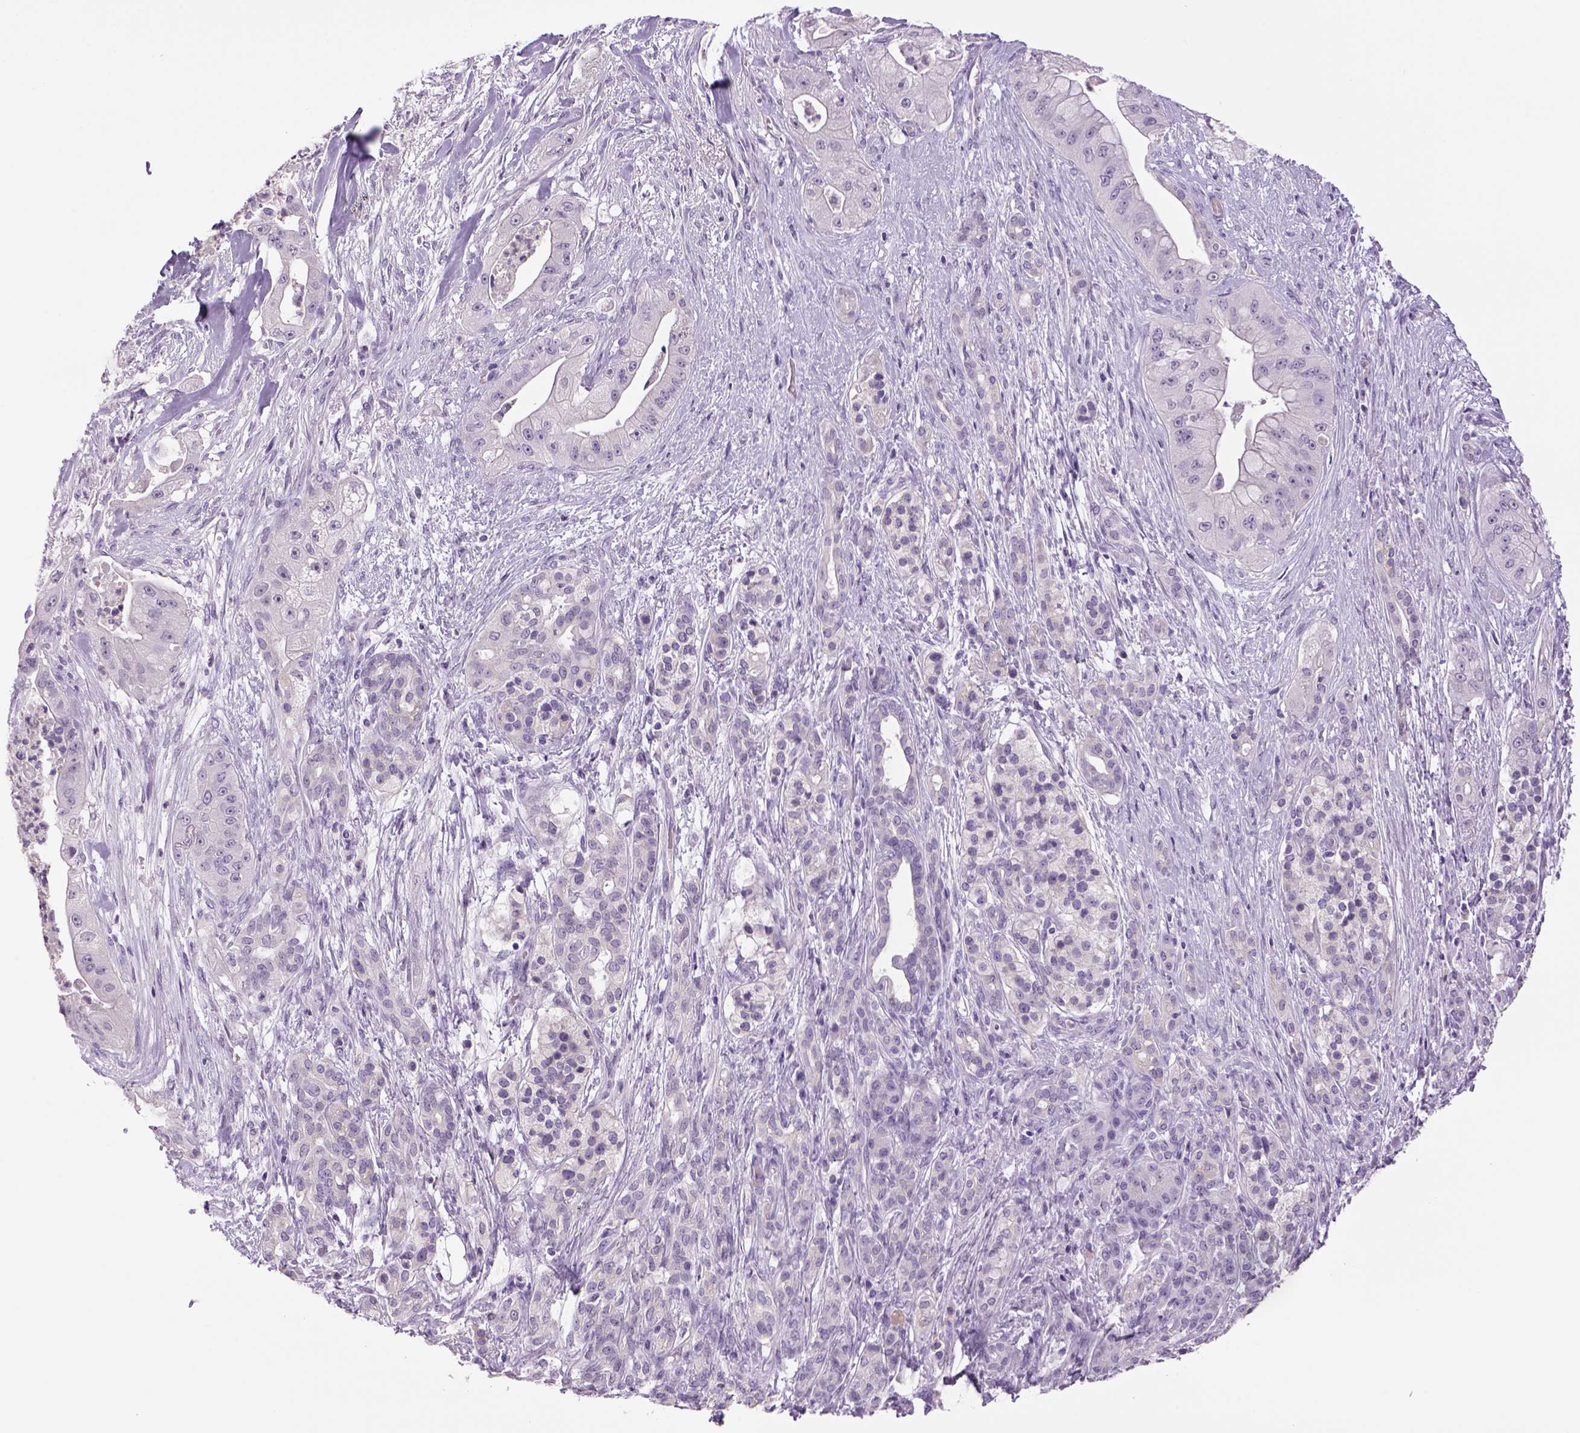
{"staining": {"intensity": "negative", "quantity": "none", "location": "none"}, "tissue": "pancreatic cancer", "cell_type": "Tumor cells", "image_type": "cancer", "snomed": [{"axis": "morphology", "description": "Normal tissue, NOS"}, {"axis": "morphology", "description": "Inflammation, NOS"}, {"axis": "morphology", "description": "Adenocarcinoma, NOS"}, {"axis": "topography", "description": "Pancreas"}], "caption": "This is an immunohistochemistry (IHC) histopathology image of human pancreatic cancer (adenocarcinoma). There is no staining in tumor cells.", "gene": "DBH", "patient": {"sex": "male", "age": 57}}